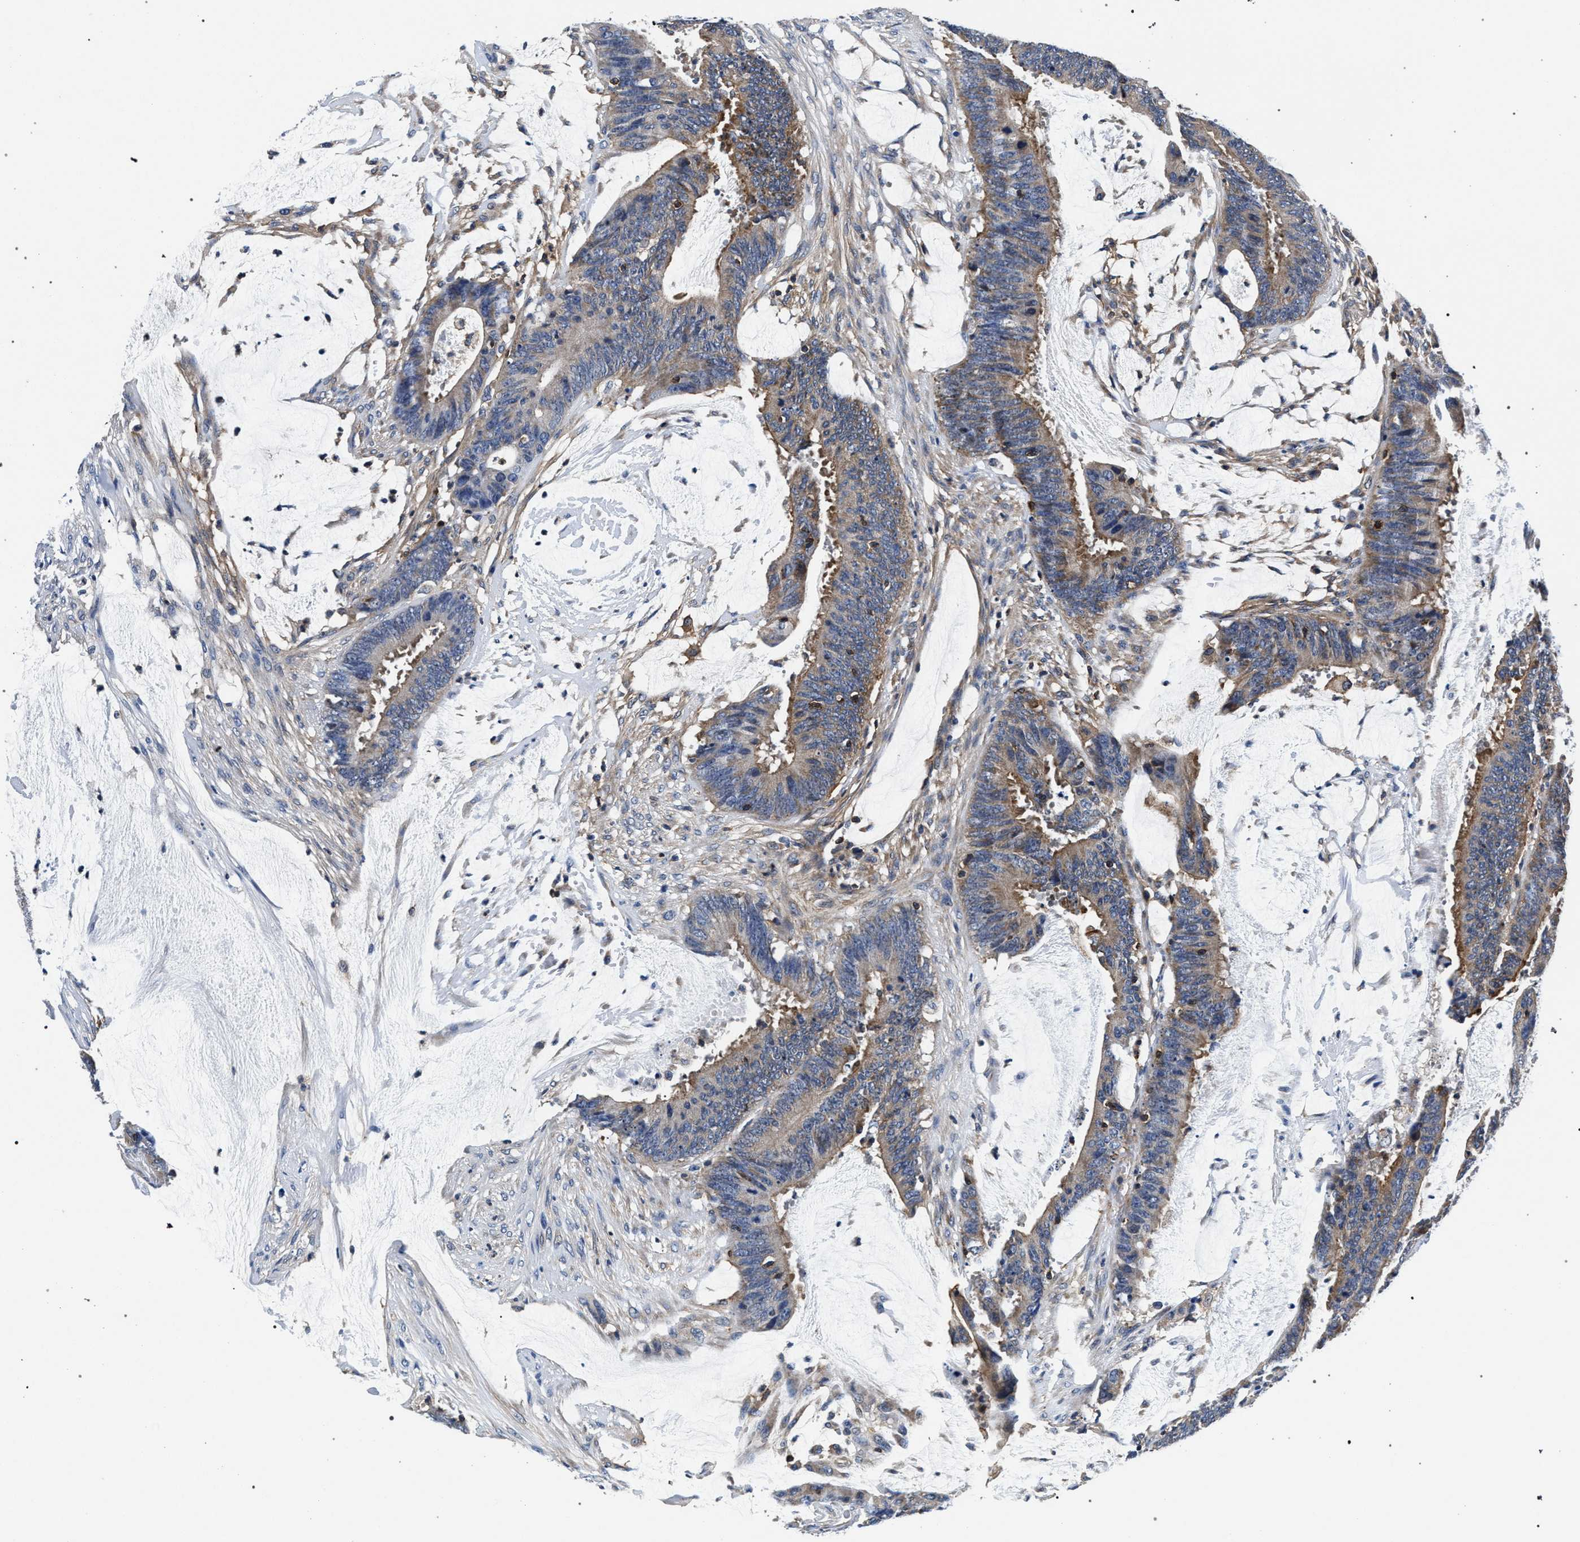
{"staining": {"intensity": "weak", "quantity": ">75%", "location": "cytoplasmic/membranous"}, "tissue": "colorectal cancer", "cell_type": "Tumor cells", "image_type": "cancer", "snomed": [{"axis": "morphology", "description": "Adenocarcinoma, NOS"}, {"axis": "topography", "description": "Rectum"}], "caption": "Brown immunohistochemical staining in adenocarcinoma (colorectal) shows weak cytoplasmic/membranous staining in approximately >75% of tumor cells.", "gene": "LASP1", "patient": {"sex": "female", "age": 66}}